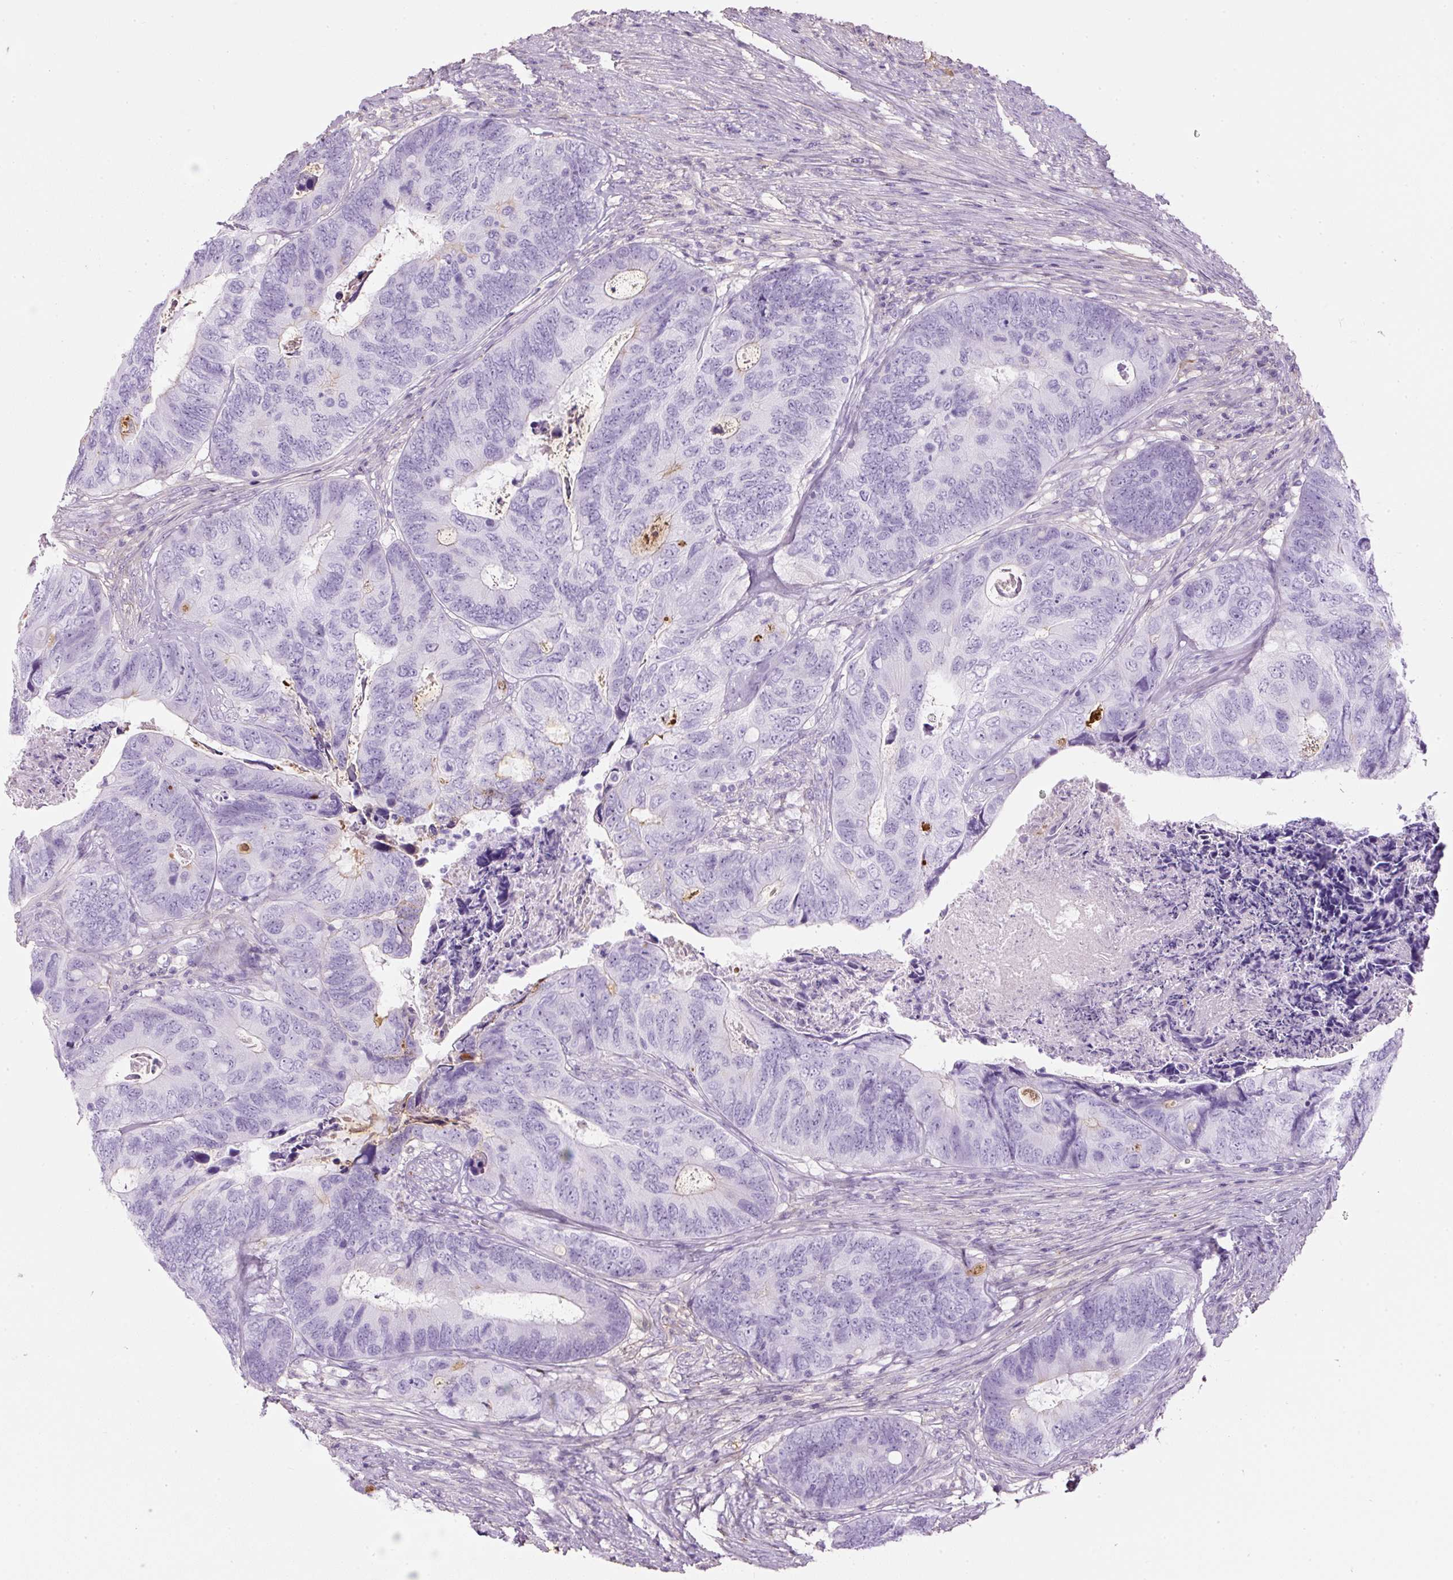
{"staining": {"intensity": "negative", "quantity": "none", "location": "none"}, "tissue": "colorectal cancer", "cell_type": "Tumor cells", "image_type": "cancer", "snomed": [{"axis": "morphology", "description": "Adenocarcinoma, NOS"}, {"axis": "topography", "description": "Colon"}], "caption": "High magnification brightfield microscopy of colorectal adenocarcinoma stained with DAB (3,3'-diaminobenzidine) (brown) and counterstained with hematoxylin (blue): tumor cells show no significant positivity. (Immunohistochemistry (ihc), brightfield microscopy, high magnification).", "gene": "APOA1", "patient": {"sex": "female", "age": 67}}